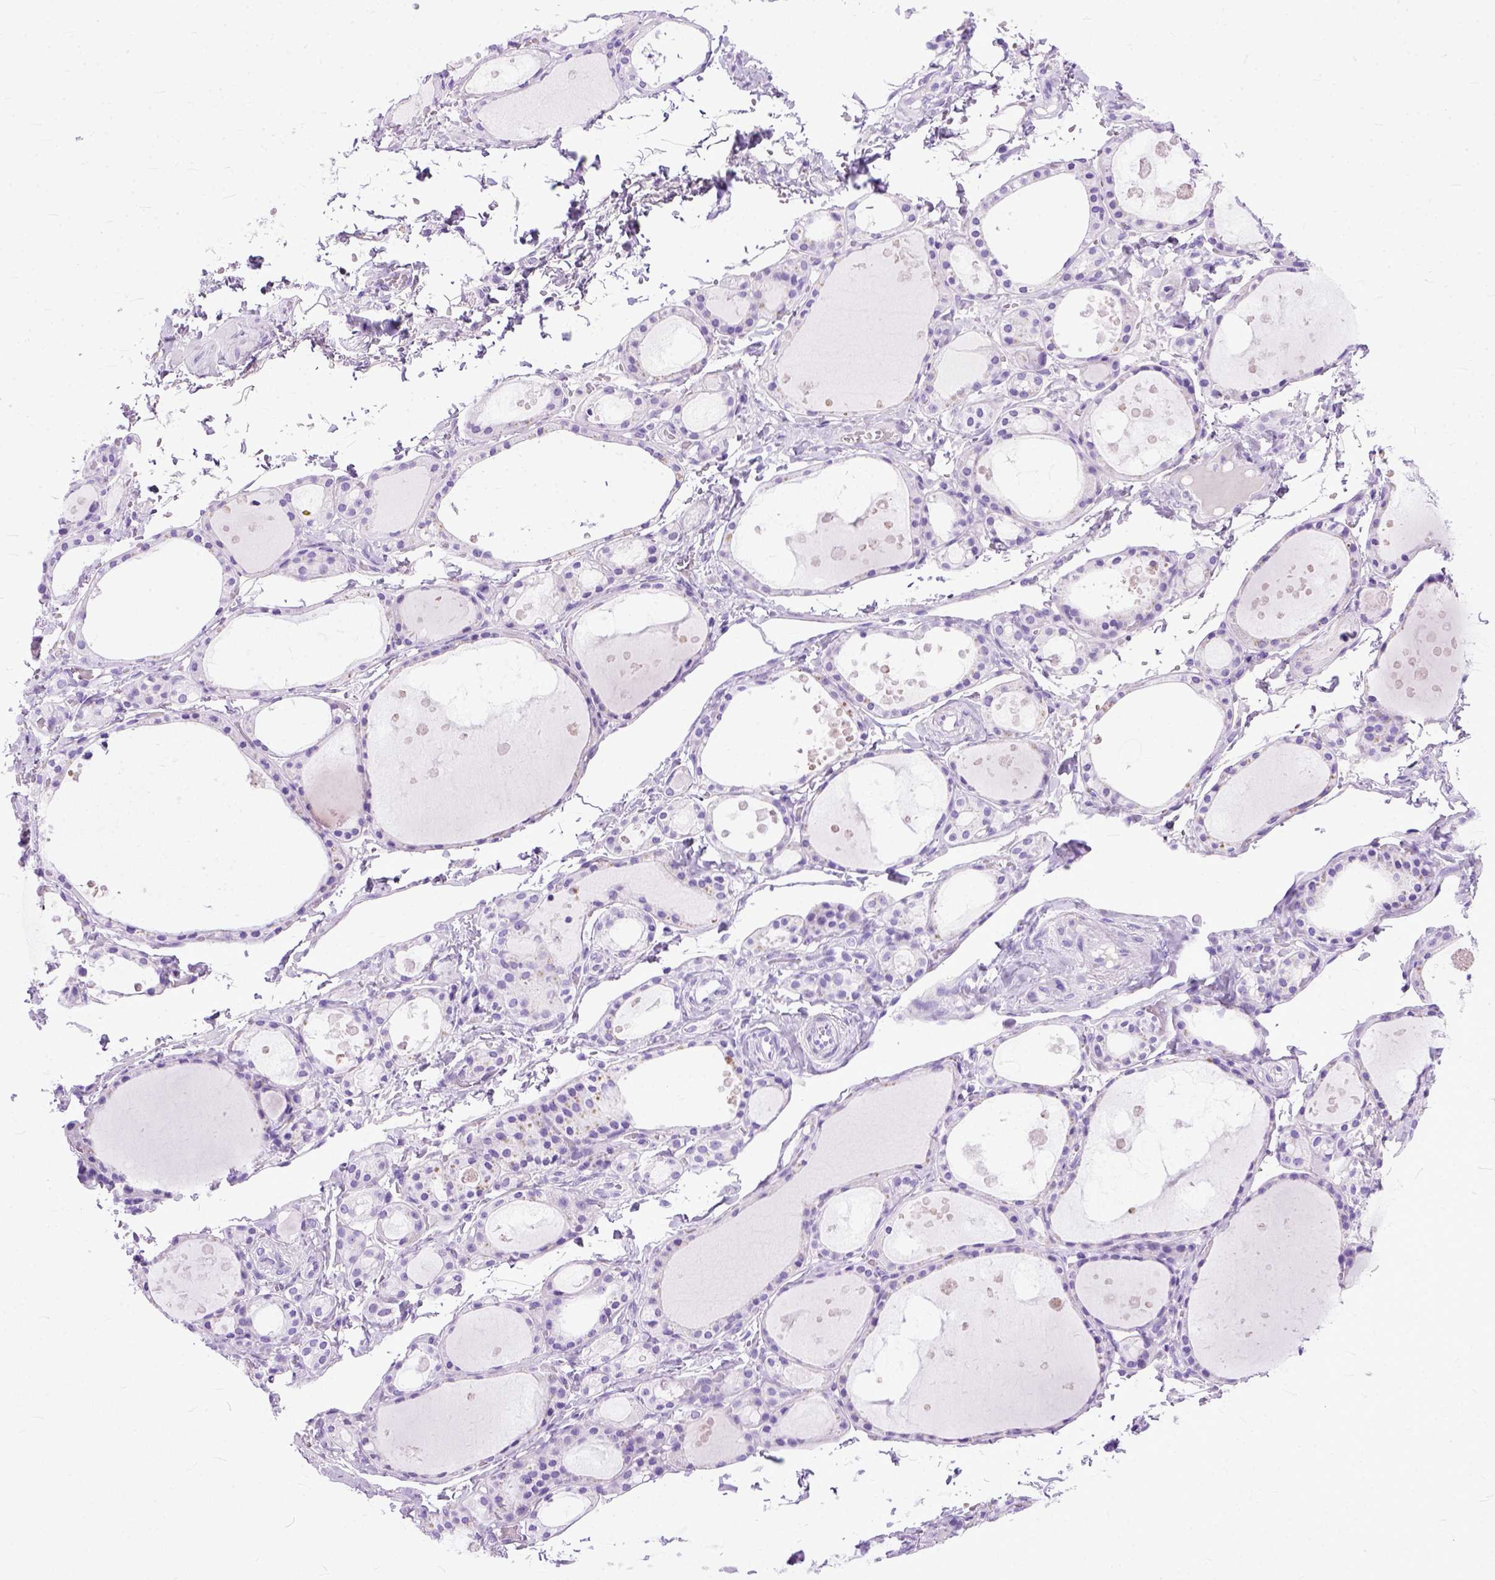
{"staining": {"intensity": "negative", "quantity": "none", "location": "none"}, "tissue": "thyroid gland", "cell_type": "Glandular cells", "image_type": "normal", "snomed": [{"axis": "morphology", "description": "Normal tissue, NOS"}, {"axis": "topography", "description": "Thyroid gland"}], "caption": "Glandular cells show no significant positivity in normal thyroid gland. The staining is performed using DAB (3,3'-diaminobenzidine) brown chromogen with nuclei counter-stained in using hematoxylin.", "gene": "GNGT1", "patient": {"sex": "male", "age": 68}}